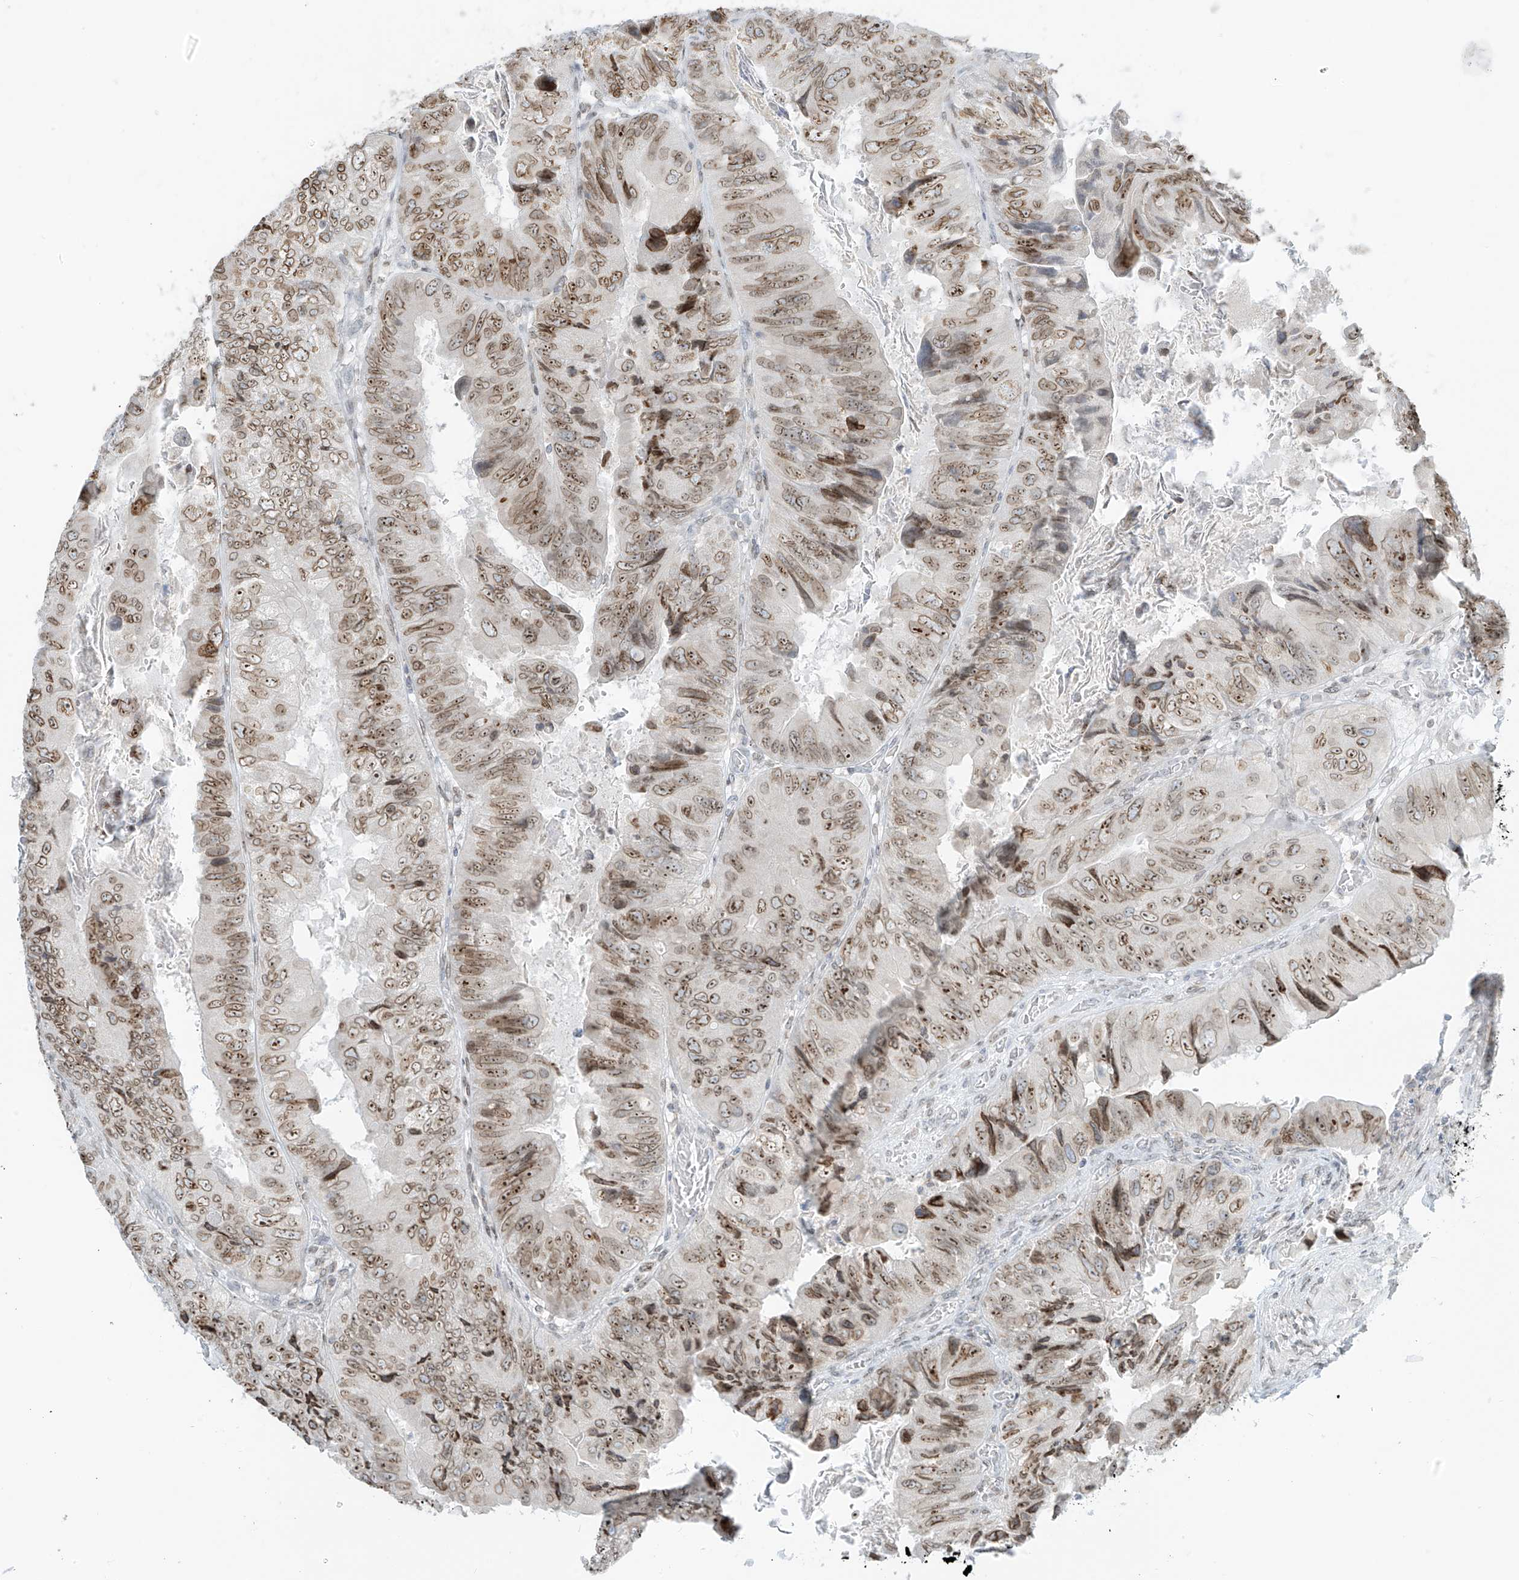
{"staining": {"intensity": "moderate", "quantity": ">75%", "location": "cytoplasmic/membranous,nuclear"}, "tissue": "colorectal cancer", "cell_type": "Tumor cells", "image_type": "cancer", "snomed": [{"axis": "morphology", "description": "Adenocarcinoma, NOS"}, {"axis": "topography", "description": "Rectum"}], "caption": "Moderate cytoplasmic/membranous and nuclear positivity is appreciated in approximately >75% of tumor cells in colorectal cancer. (Stains: DAB (3,3'-diaminobenzidine) in brown, nuclei in blue, Microscopy: brightfield microscopy at high magnification).", "gene": "SAMD15", "patient": {"sex": "male", "age": 63}}